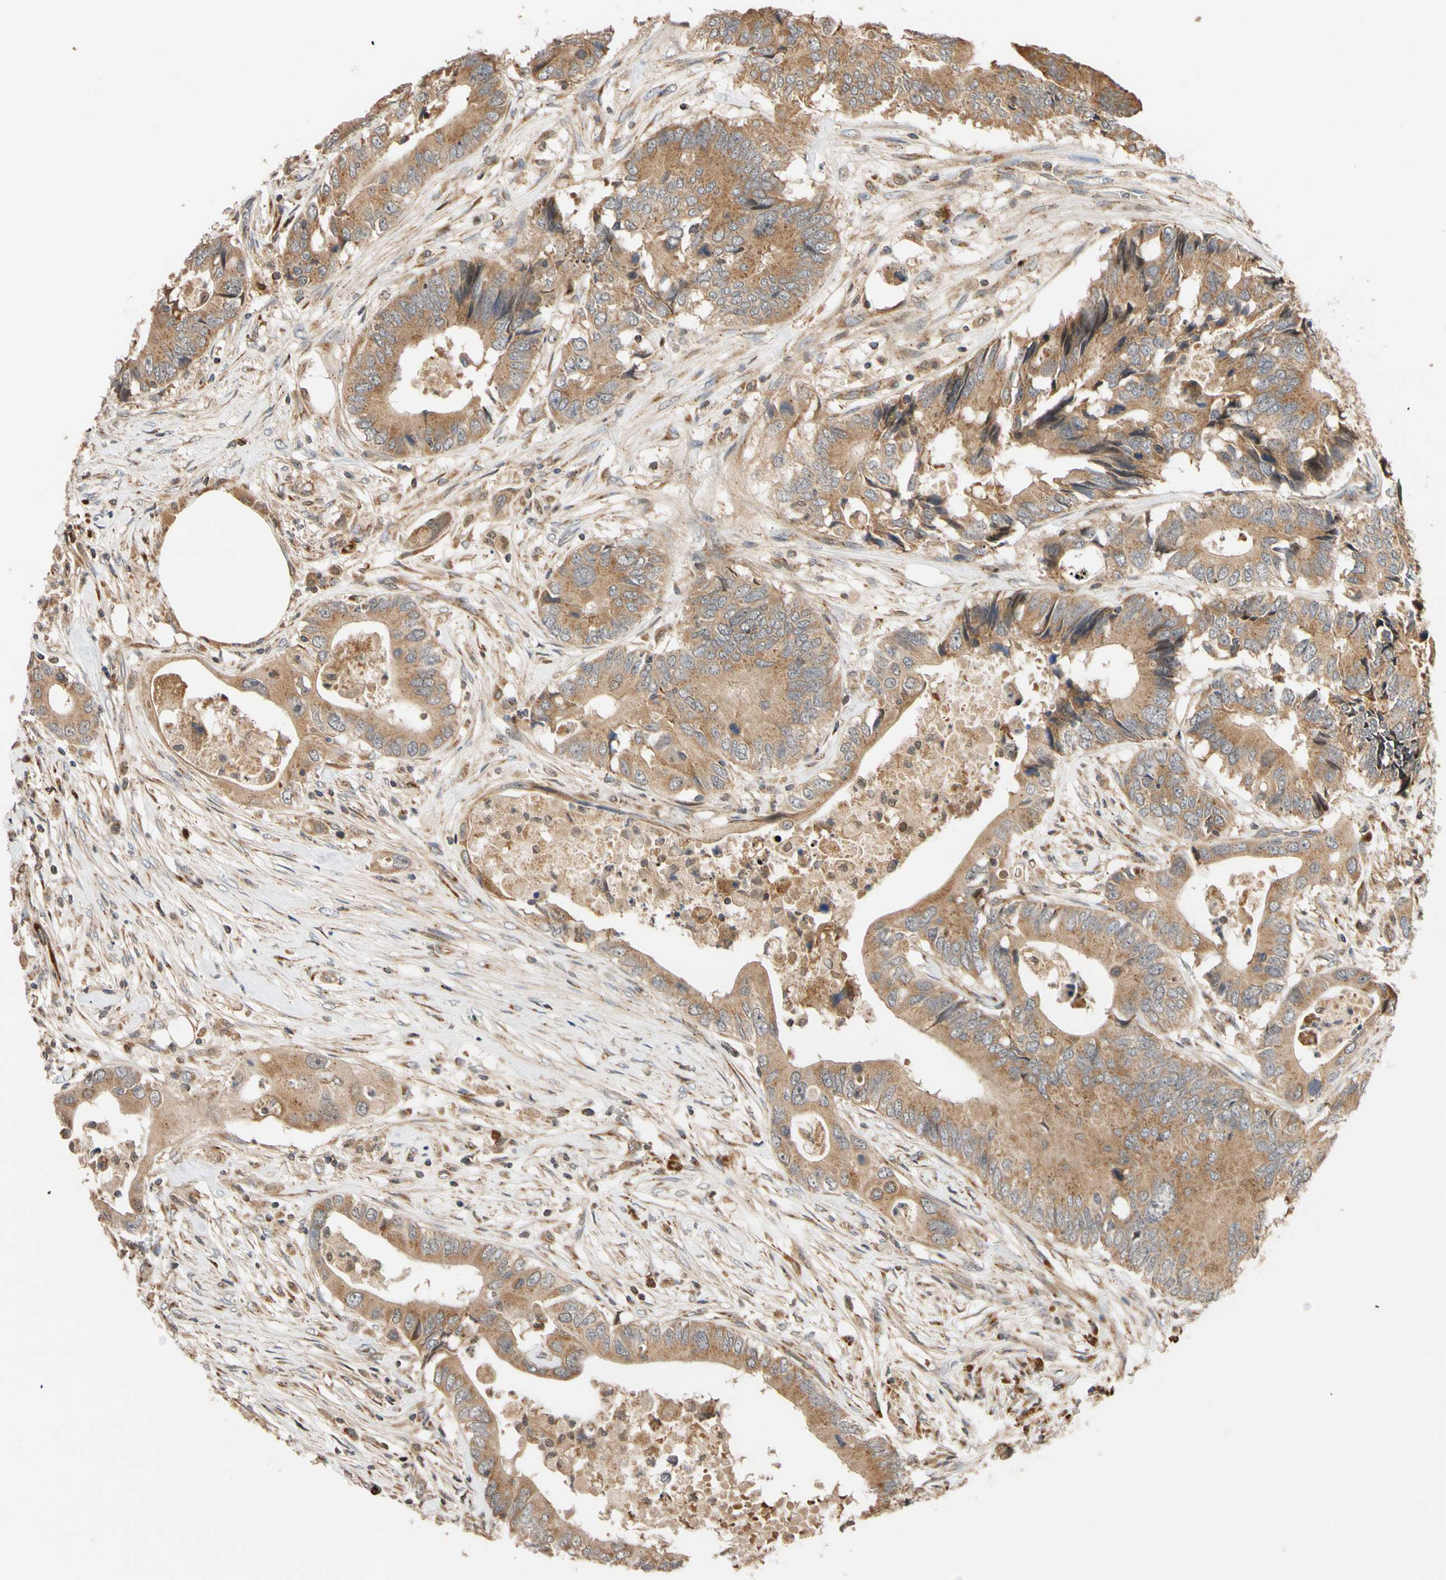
{"staining": {"intensity": "moderate", "quantity": ">75%", "location": "cytoplasmic/membranous"}, "tissue": "colorectal cancer", "cell_type": "Tumor cells", "image_type": "cancer", "snomed": [{"axis": "morphology", "description": "Adenocarcinoma, NOS"}, {"axis": "topography", "description": "Colon"}], "caption": "Colorectal cancer (adenocarcinoma) stained with IHC demonstrates moderate cytoplasmic/membranous staining in about >75% of tumor cells. (IHC, brightfield microscopy, high magnification).", "gene": "IP6K2", "patient": {"sex": "male", "age": 71}}